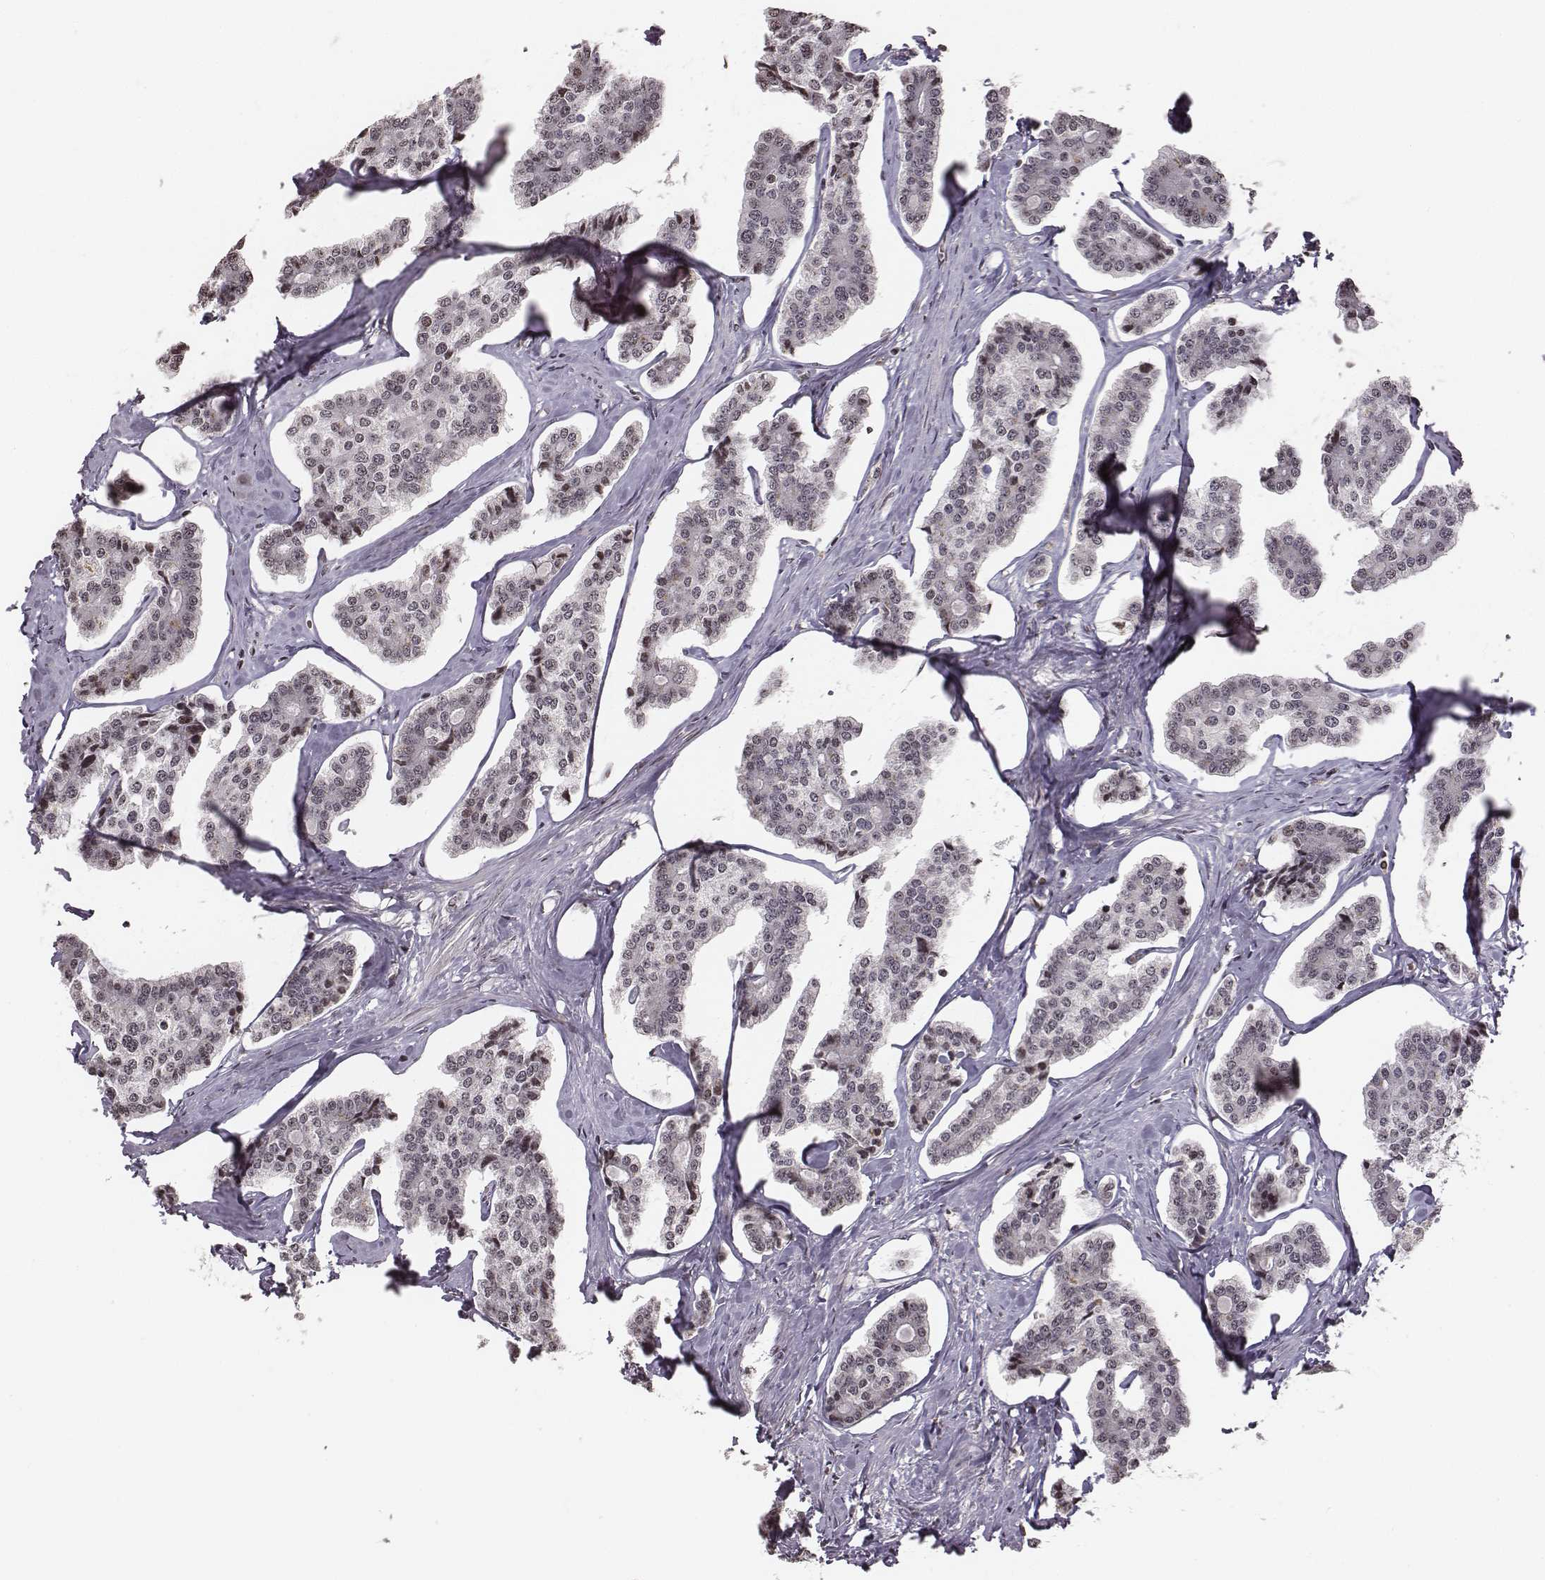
{"staining": {"intensity": "negative", "quantity": "none", "location": "none"}, "tissue": "carcinoid", "cell_type": "Tumor cells", "image_type": "cancer", "snomed": [{"axis": "morphology", "description": "Carcinoid, malignant, NOS"}, {"axis": "topography", "description": "Small intestine"}], "caption": "Carcinoid was stained to show a protein in brown. There is no significant expression in tumor cells. (DAB (3,3'-diaminobenzidine) IHC, high magnification).", "gene": "GRM4", "patient": {"sex": "female", "age": 65}}